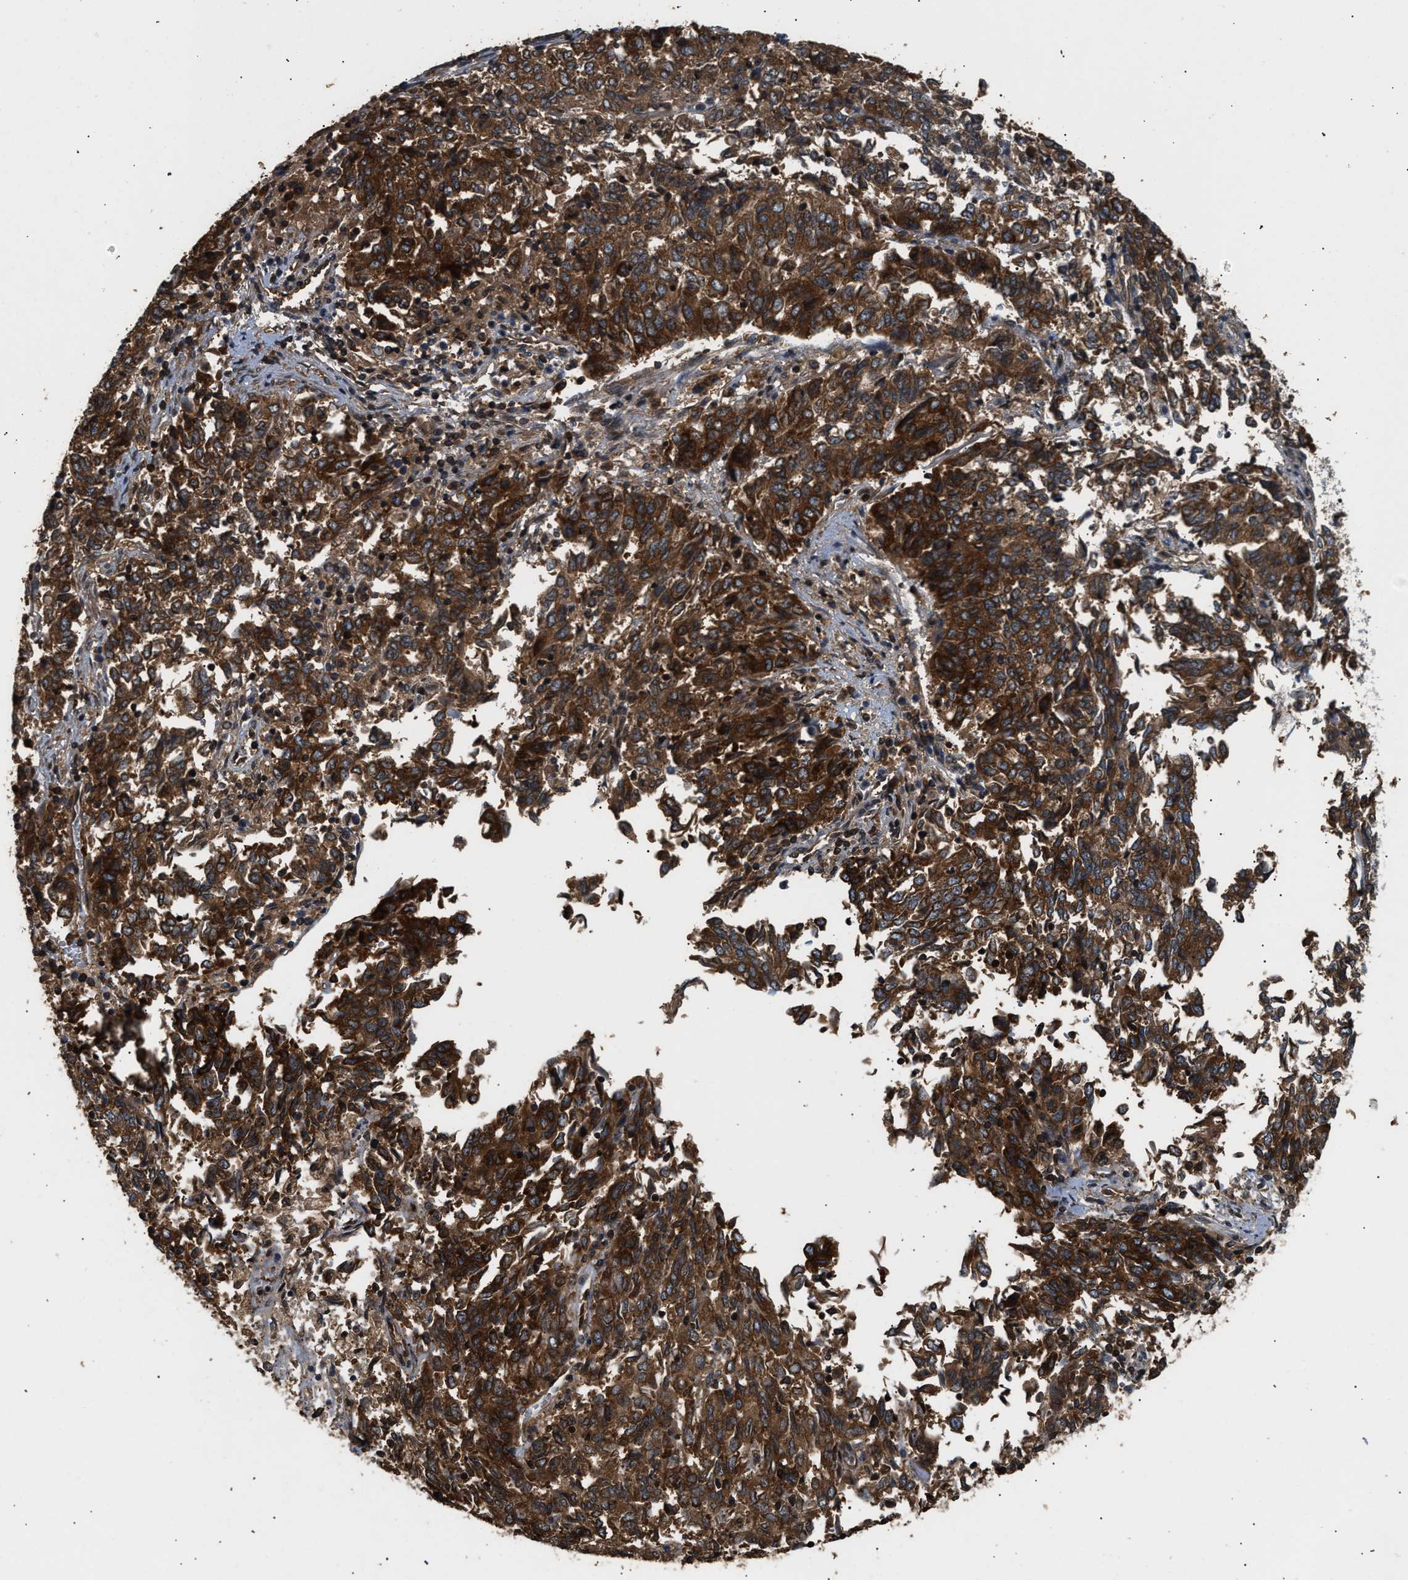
{"staining": {"intensity": "strong", "quantity": ">75%", "location": "cytoplasmic/membranous"}, "tissue": "endometrial cancer", "cell_type": "Tumor cells", "image_type": "cancer", "snomed": [{"axis": "morphology", "description": "Adenocarcinoma, NOS"}, {"axis": "topography", "description": "Endometrium"}], "caption": "Brown immunohistochemical staining in endometrial adenocarcinoma reveals strong cytoplasmic/membranous staining in approximately >75% of tumor cells. The staining is performed using DAB (3,3'-diaminobenzidine) brown chromogen to label protein expression. The nuclei are counter-stained blue using hematoxylin.", "gene": "DNAJC2", "patient": {"sex": "female", "age": 80}}